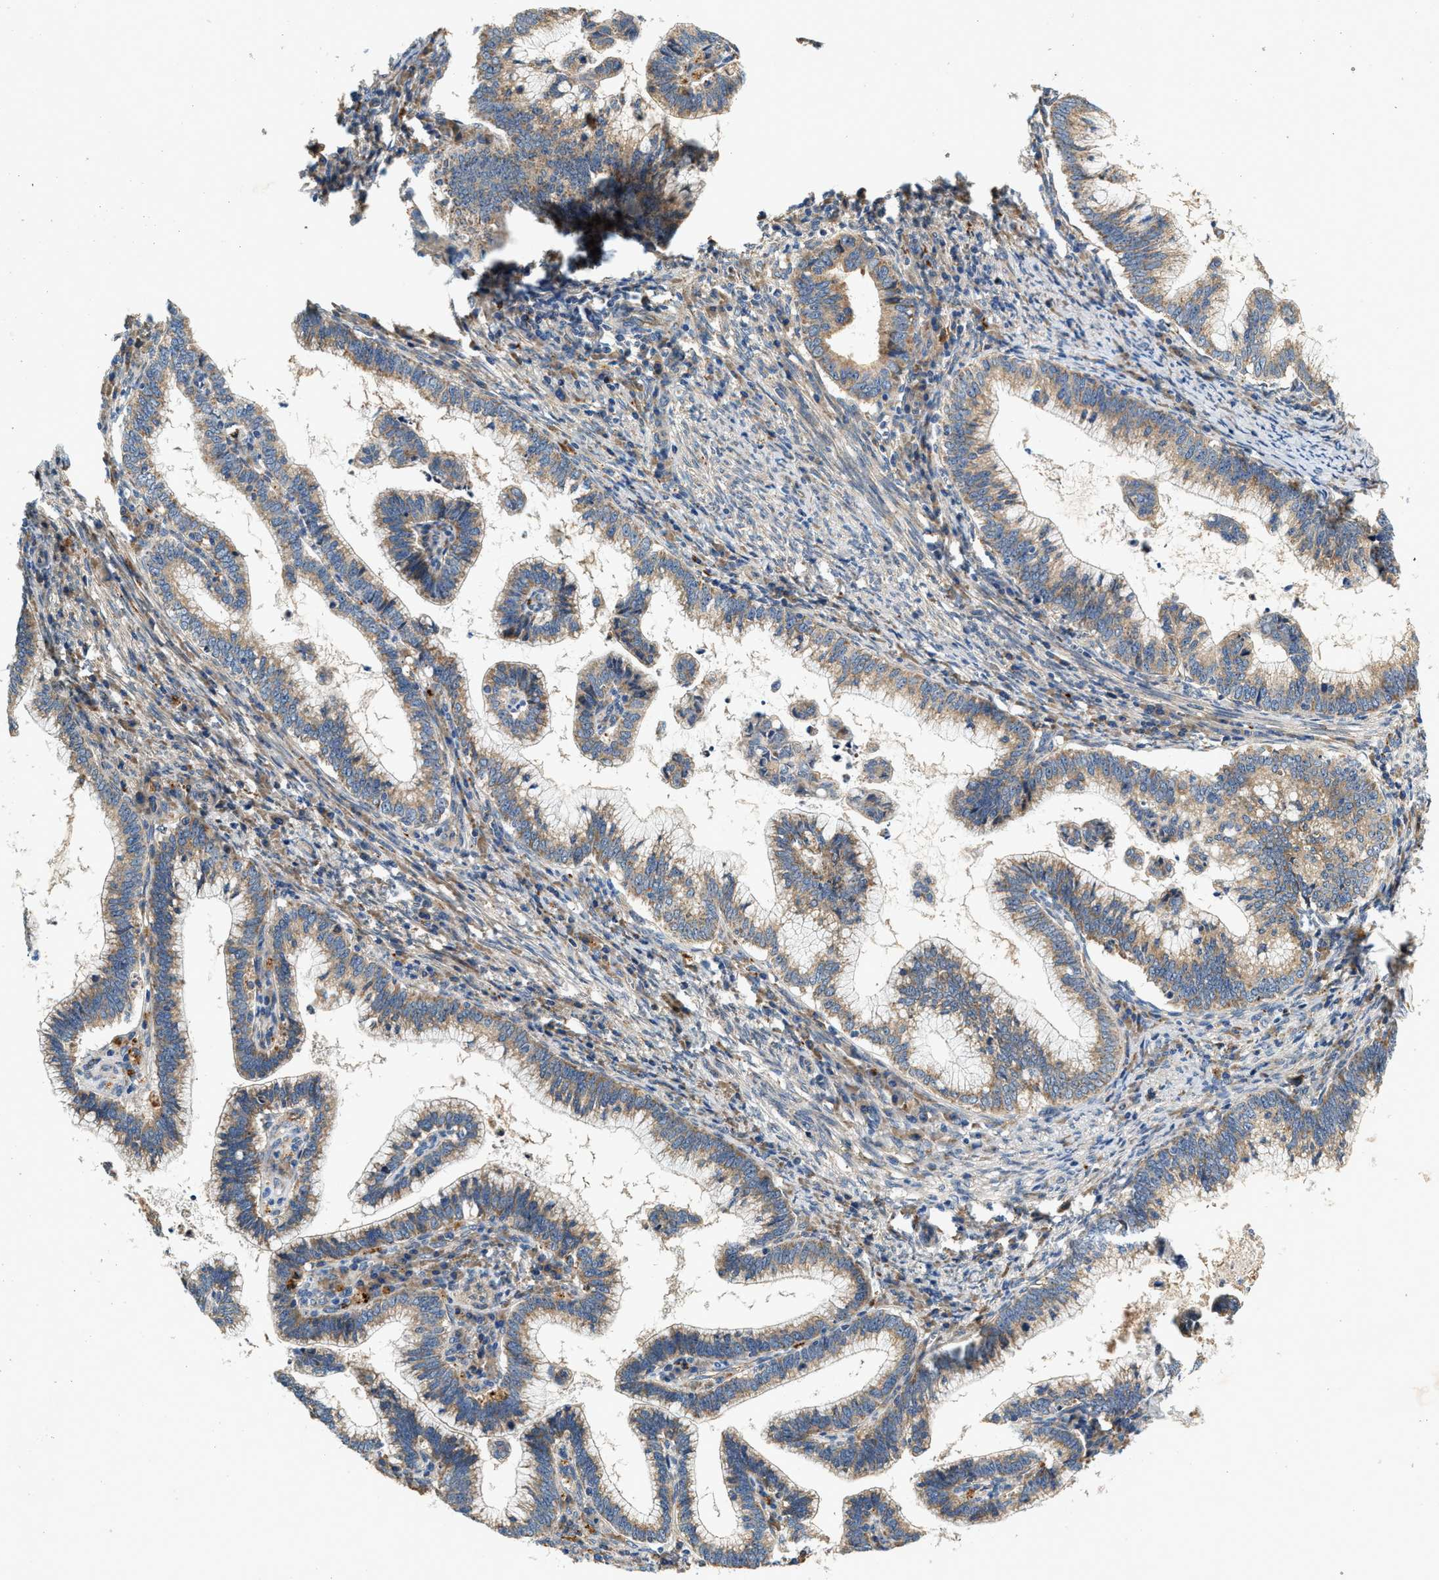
{"staining": {"intensity": "moderate", "quantity": ">75%", "location": "cytoplasmic/membranous"}, "tissue": "cervical cancer", "cell_type": "Tumor cells", "image_type": "cancer", "snomed": [{"axis": "morphology", "description": "Adenocarcinoma, NOS"}, {"axis": "topography", "description": "Cervix"}], "caption": "This image demonstrates immunohistochemistry staining of cervical cancer (adenocarcinoma), with medium moderate cytoplasmic/membranous staining in approximately >75% of tumor cells.", "gene": "DUSP10", "patient": {"sex": "female", "age": 36}}